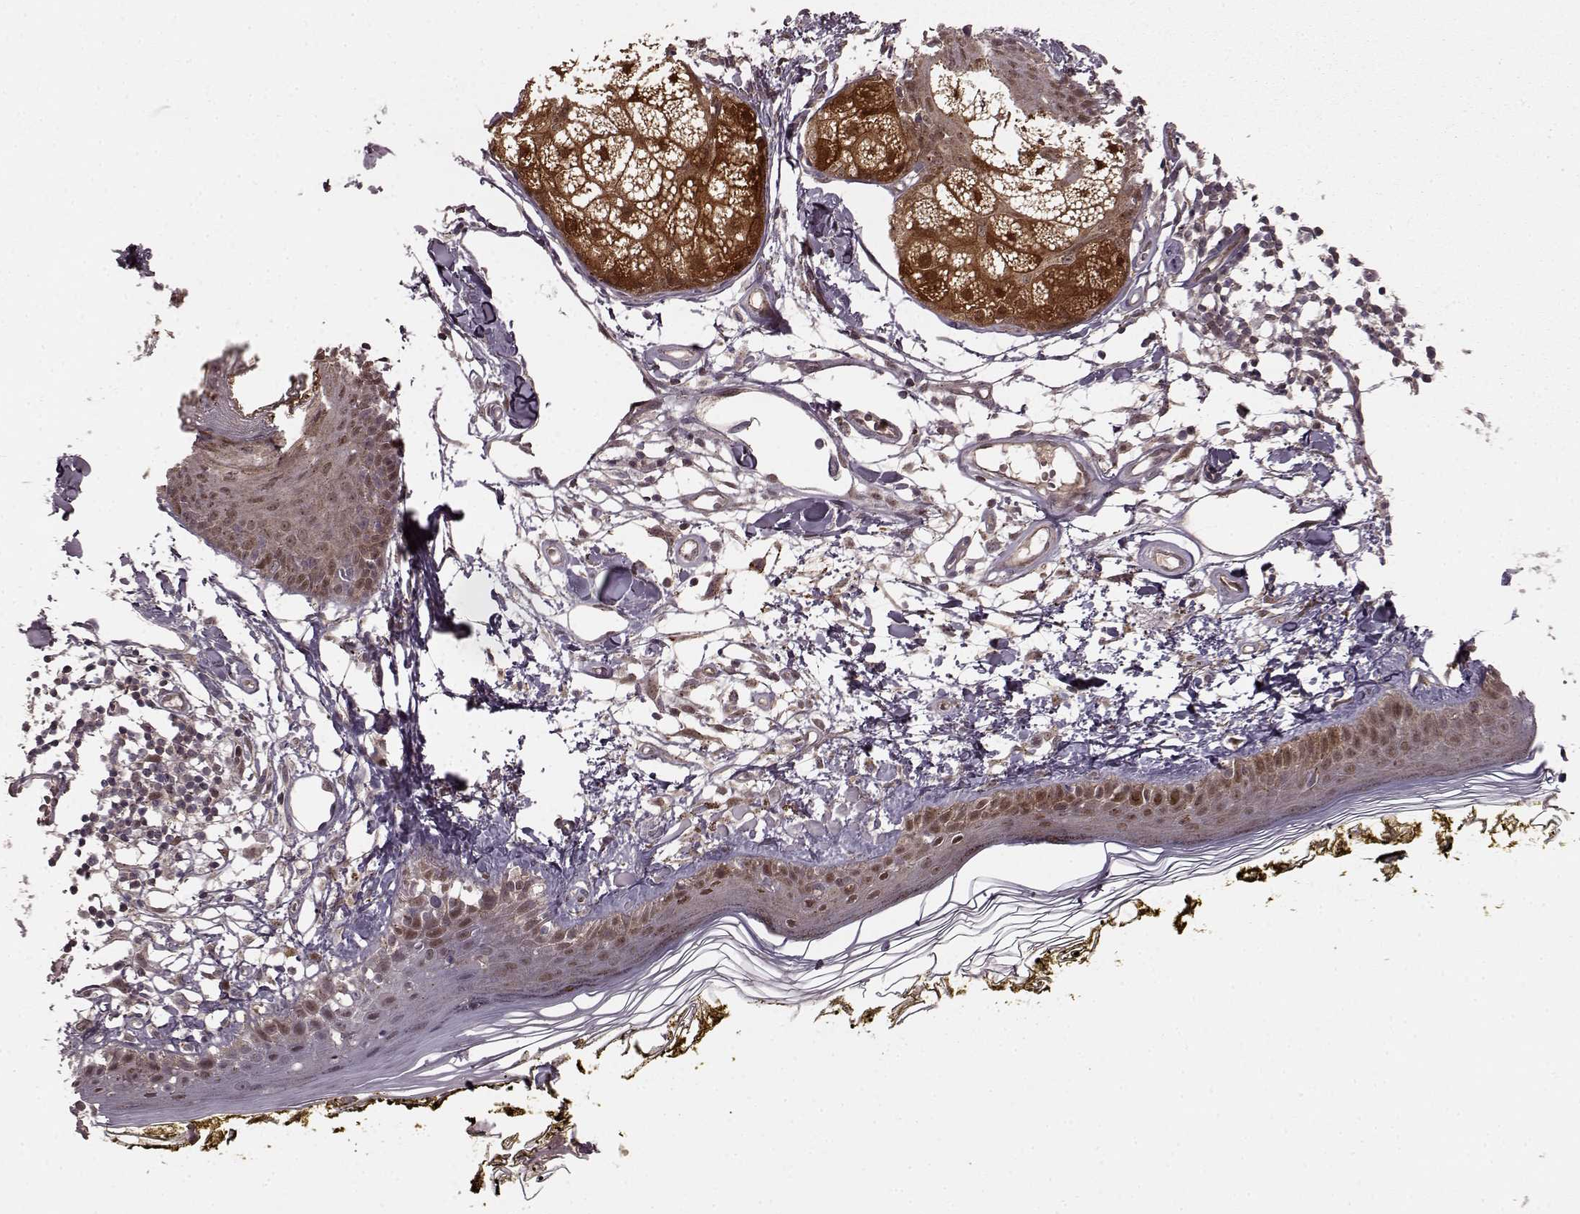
{"staining": {"intensity": "negative", "quantity": "none", "location": "none"}, "tissue": "skin", "cell_type": "Fibroblasts", "image_type": "normal", "snomed": [{"axis": "morphology", "description": "Normal tissue, NOS"}, {"axis": "topography", "description": "Skin"}], "caption": "Skin stained for a protein using IHC displays no positivity fibroblasts.", "gene": "GSS", "patient": {"sex": "male", "age": 76}}